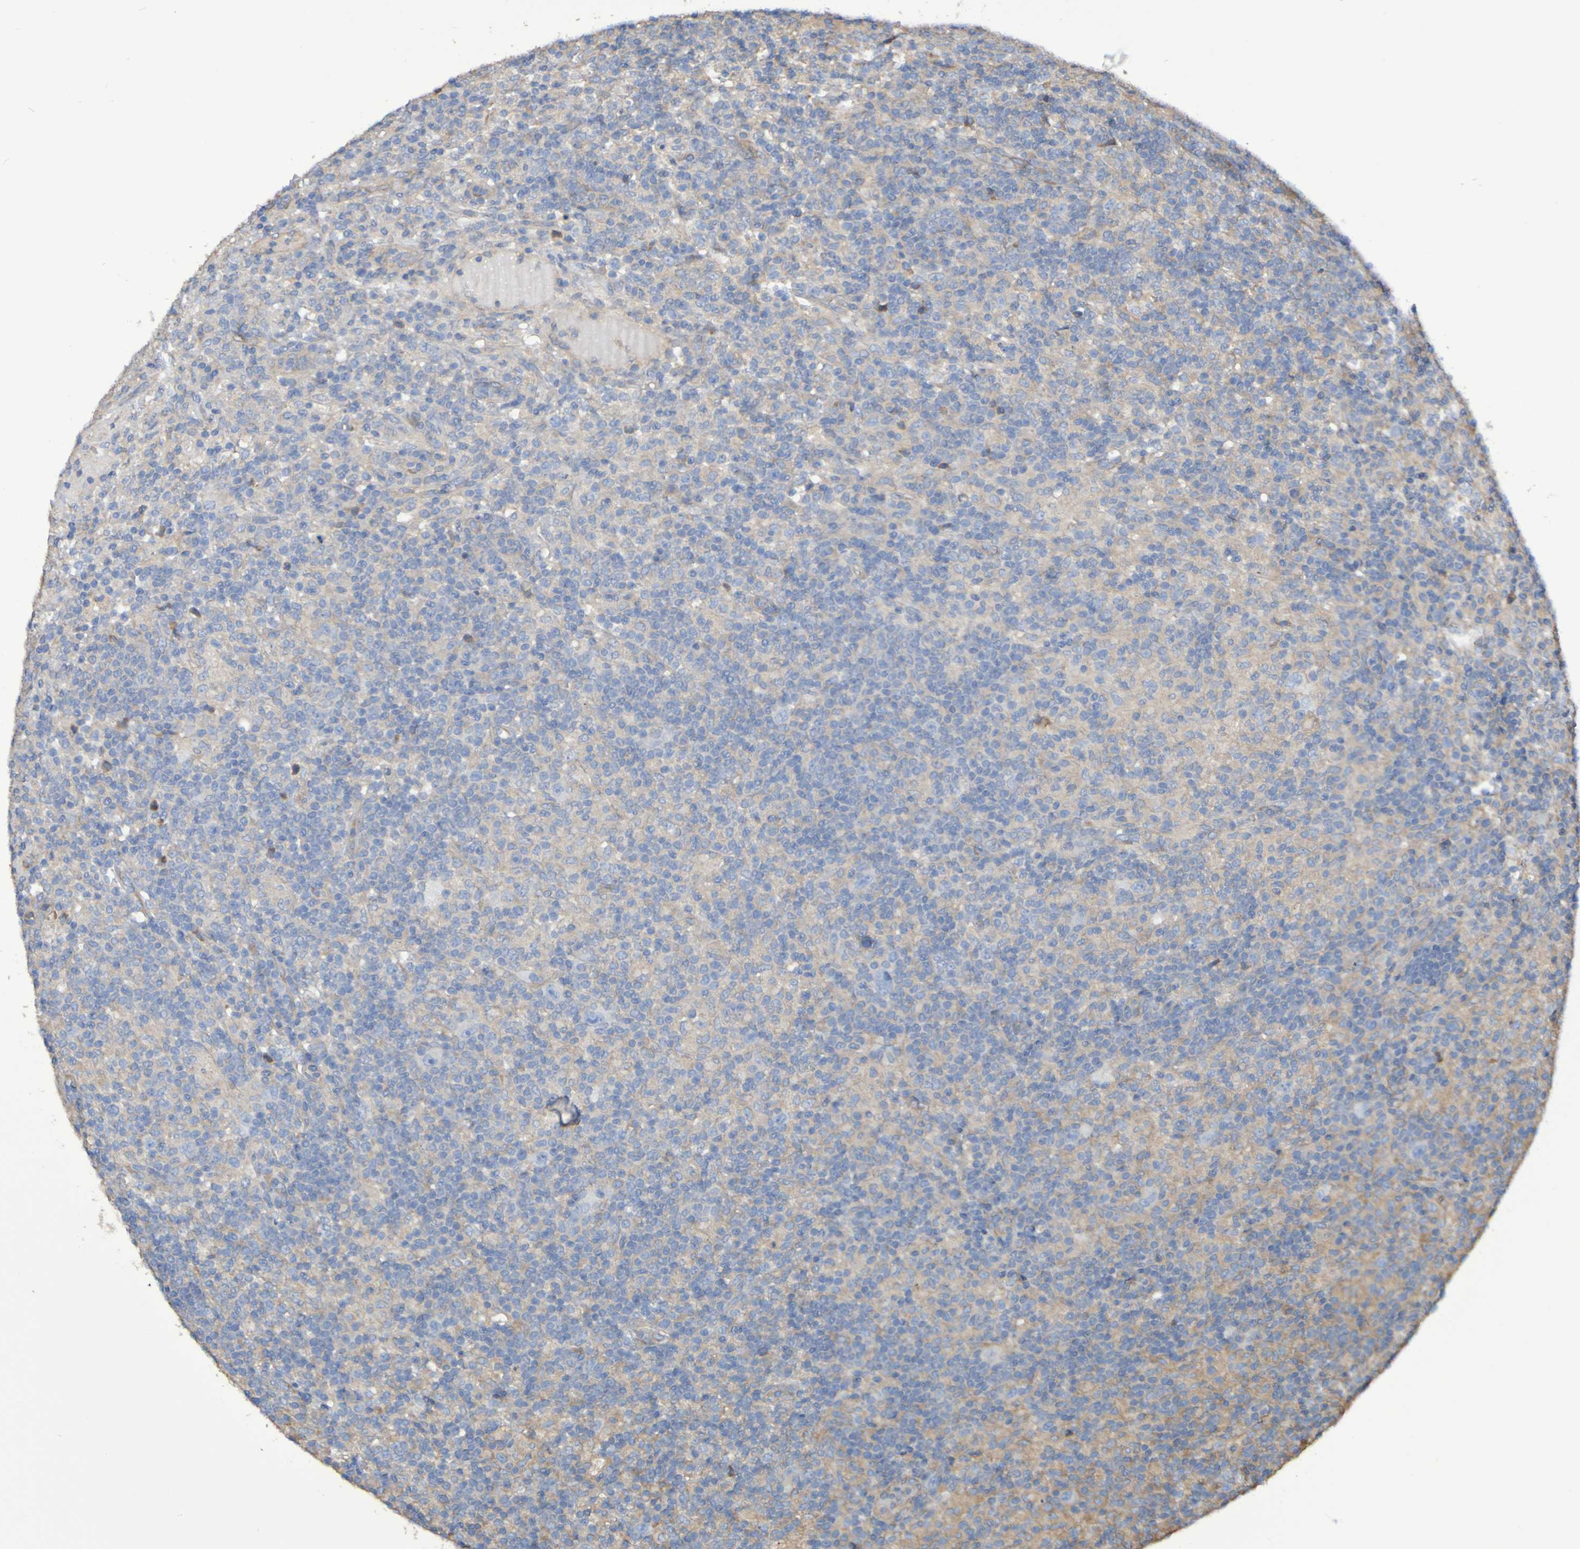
{"staining": {"intensity": "negative", "quantity": "none", "location": "none"}, "tissue": "lymphoma", "cell_type": "Tumor cells", "image_type": "cancer", "snomed": [{"axis": "morphology", "description": "Hodgkin's disease, NOS"}, {"axis": "topography", "description": "Lymph node"}], "caption": "The photomicrograph reveals no significant positivity in tumor cells of Hodgkin's disease.", "gene": "SYNJ1", "patient": {"sex": "male", "age": 70}}